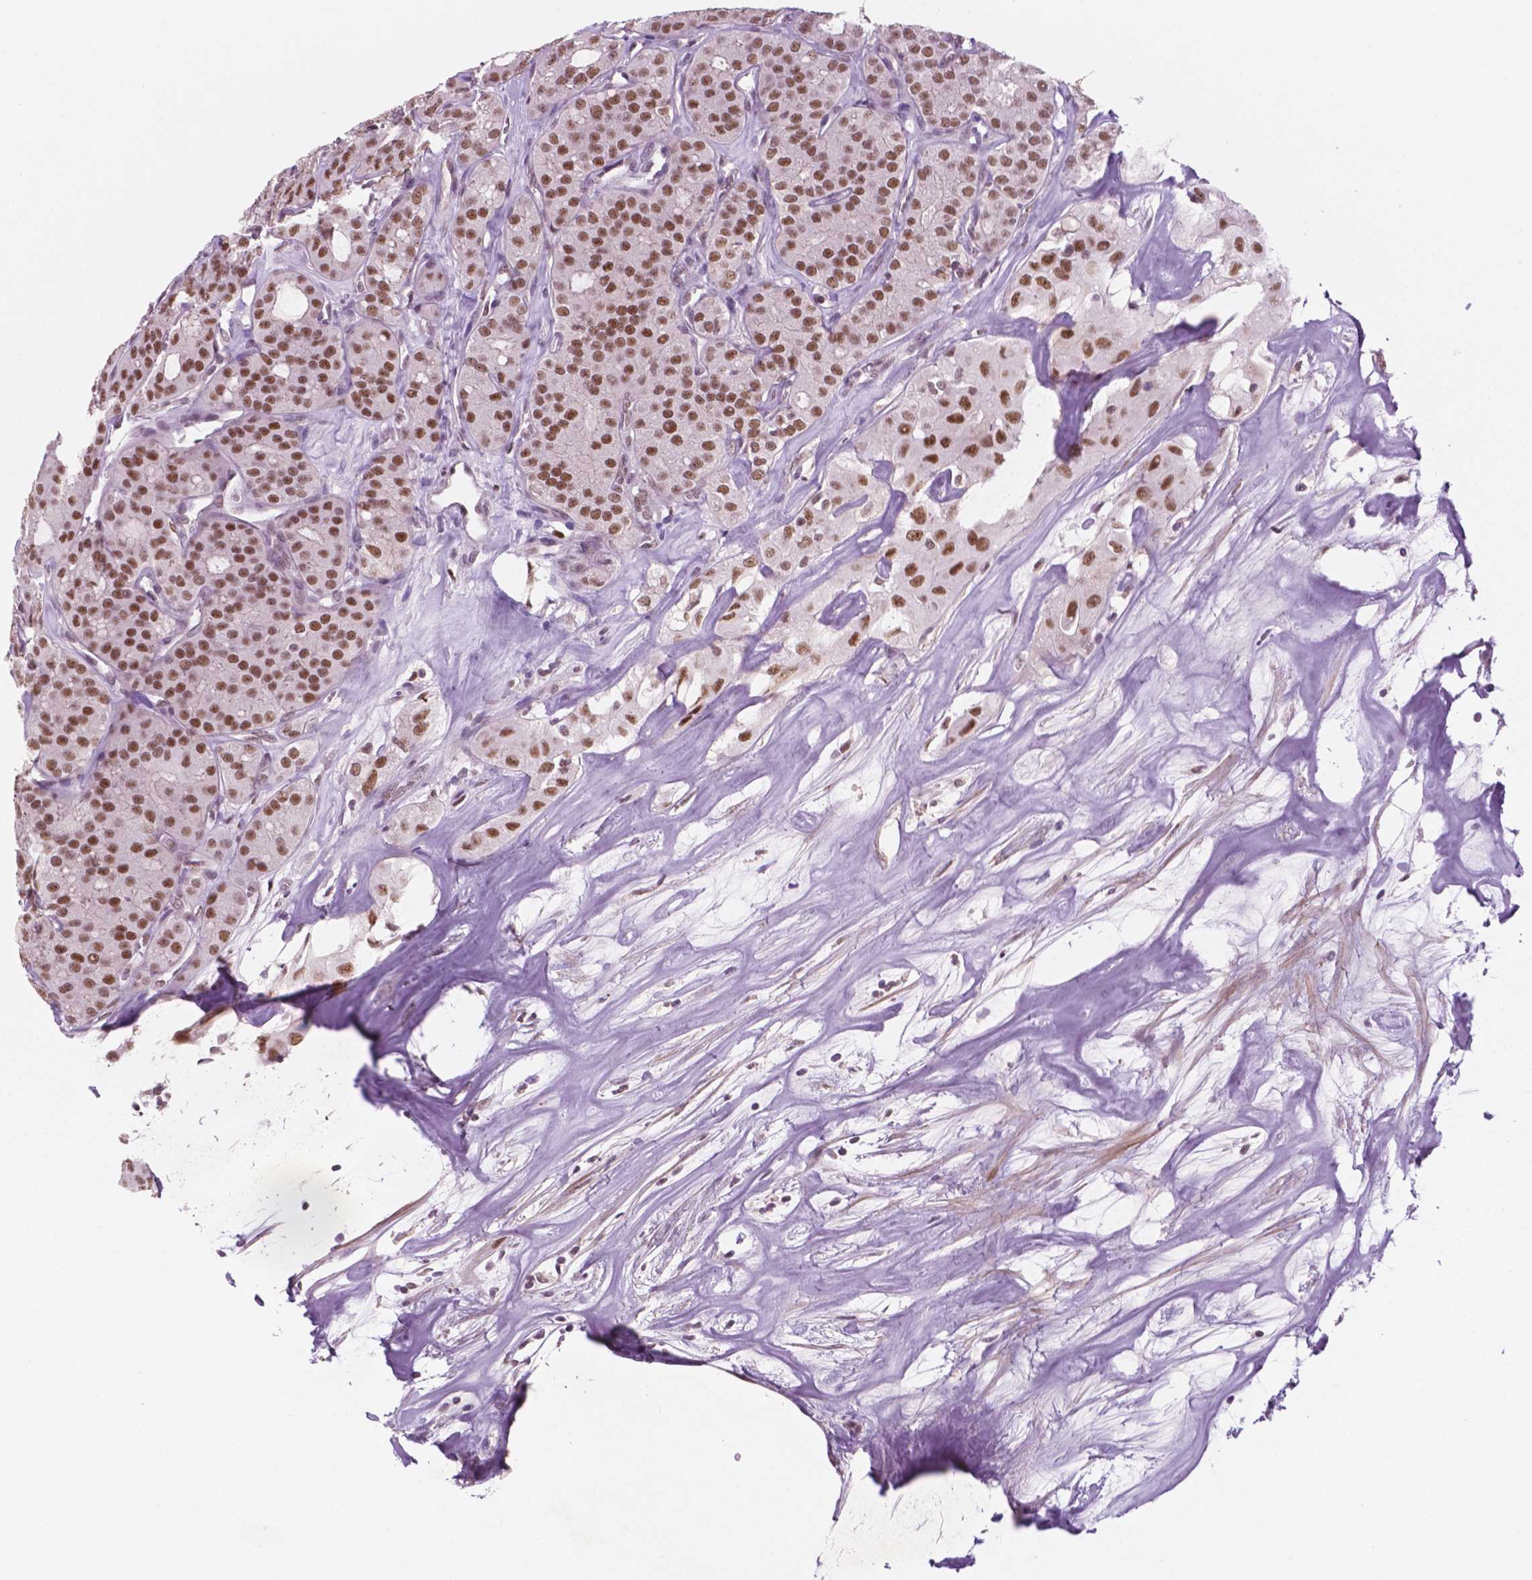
{"staining": {"intensity": "moderate", "quantity": ">75%", "location": "nuclear"}, "tissue": "thyroid cancer", "cell_type": "Tumor cells", "image_type": "cancer", "snomed": [{"axis": "morphology", "description": "Follicular adenoma carcinoma, NOS"}, {"axis": "topography", "description": "Thyroid gland"}], "caption": "This is a histology image of immunohistochemistry staining of thyroid follicular adenoma carcinoma, which shows moderate expression in the nuclear of tumor cells.", "gene": "CTR9", "patient": {"sex": "male", "age": 75}}